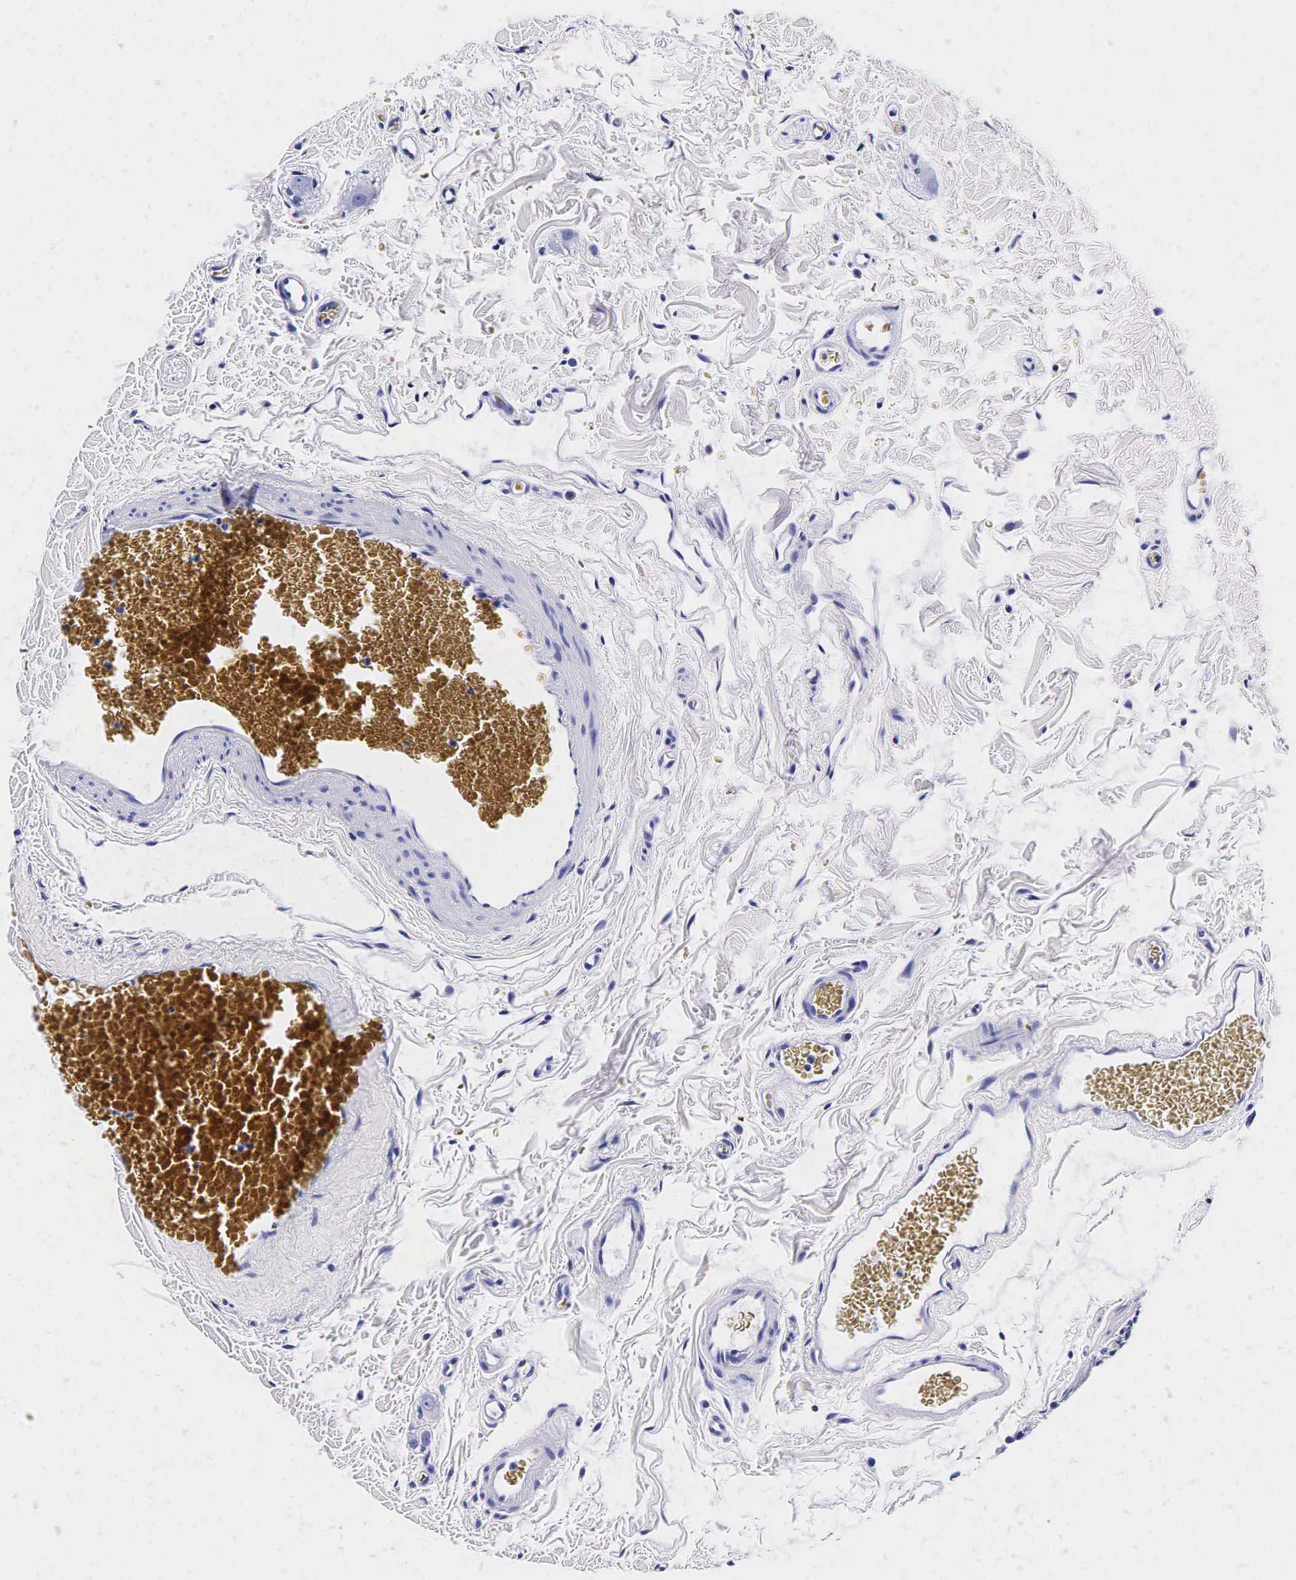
{"staining": {"intensity": "negative", "quantity": "none", "location": "none"}, "tissue": "duodenum", "cell_type": "Glandular cells", "image_type": "normal", "snomed": [{"axis": "morphology", "description": "Normal tissue, NOS"}, {"axis": "topography", "description": "Duodenum"}], "caption": "Glandular cells show no significant protein staining in normal duodenum. (Brightfield microscopy of DAB (3,3'-diaminobenzidine) IHC at high magnification).", "gene": "KLK3", "patient": {"sex": "male", "age": 70}}